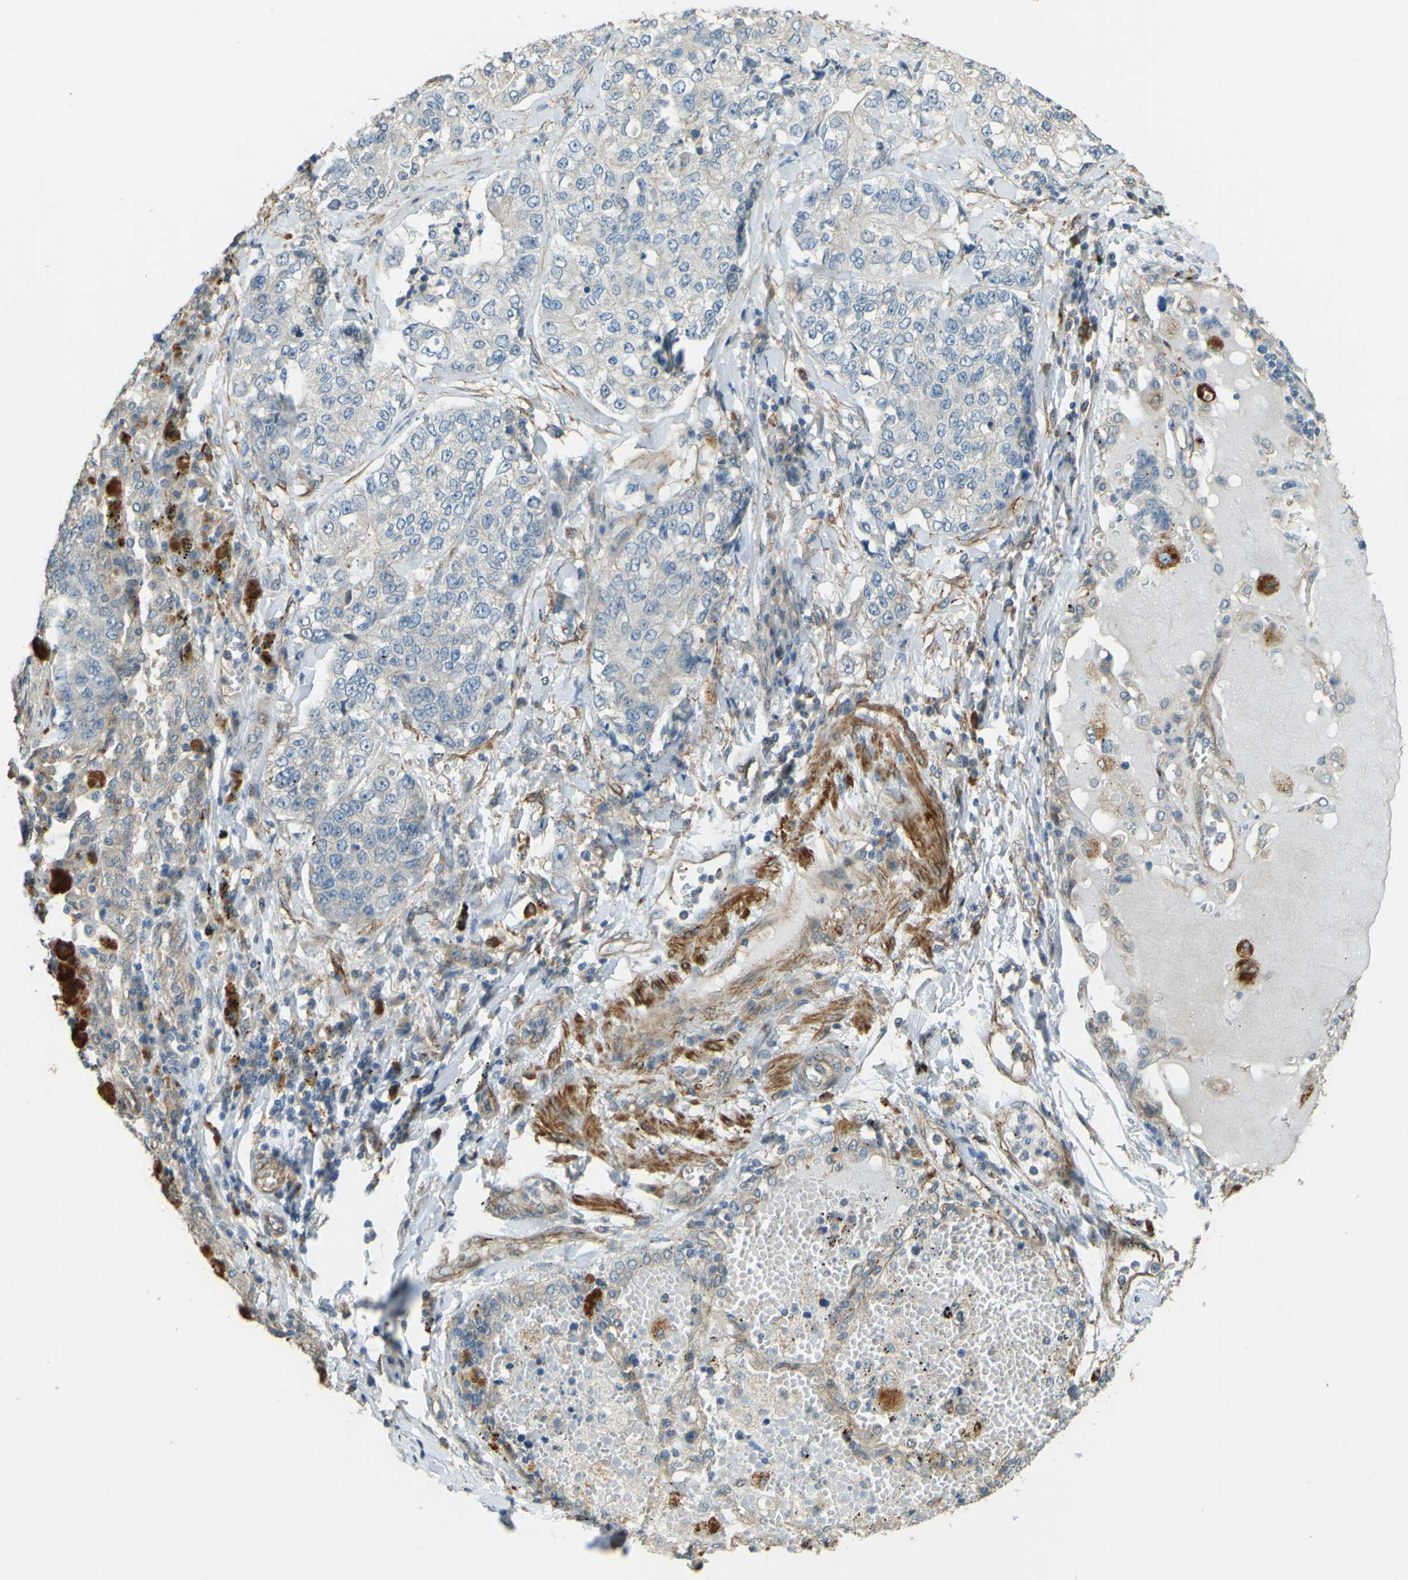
{"staining": {"intensity": "negative", "quantity": "none", "location": "none"}, "tissue": "lung cancer", "cell_type": "Tumor cells", "image_type": "cancer", "snomed": [{"axis": "morphology", "description": "Adenocarcinoma, NOS"}, {"axis": "topography", "description": "Lung"}], "caption": "Micrograph shows no protein expression in tumor cells of lung adenocarcinoma tissue.", "gene": "NEXN", "patient": {"sex": "male", "age": 49}}